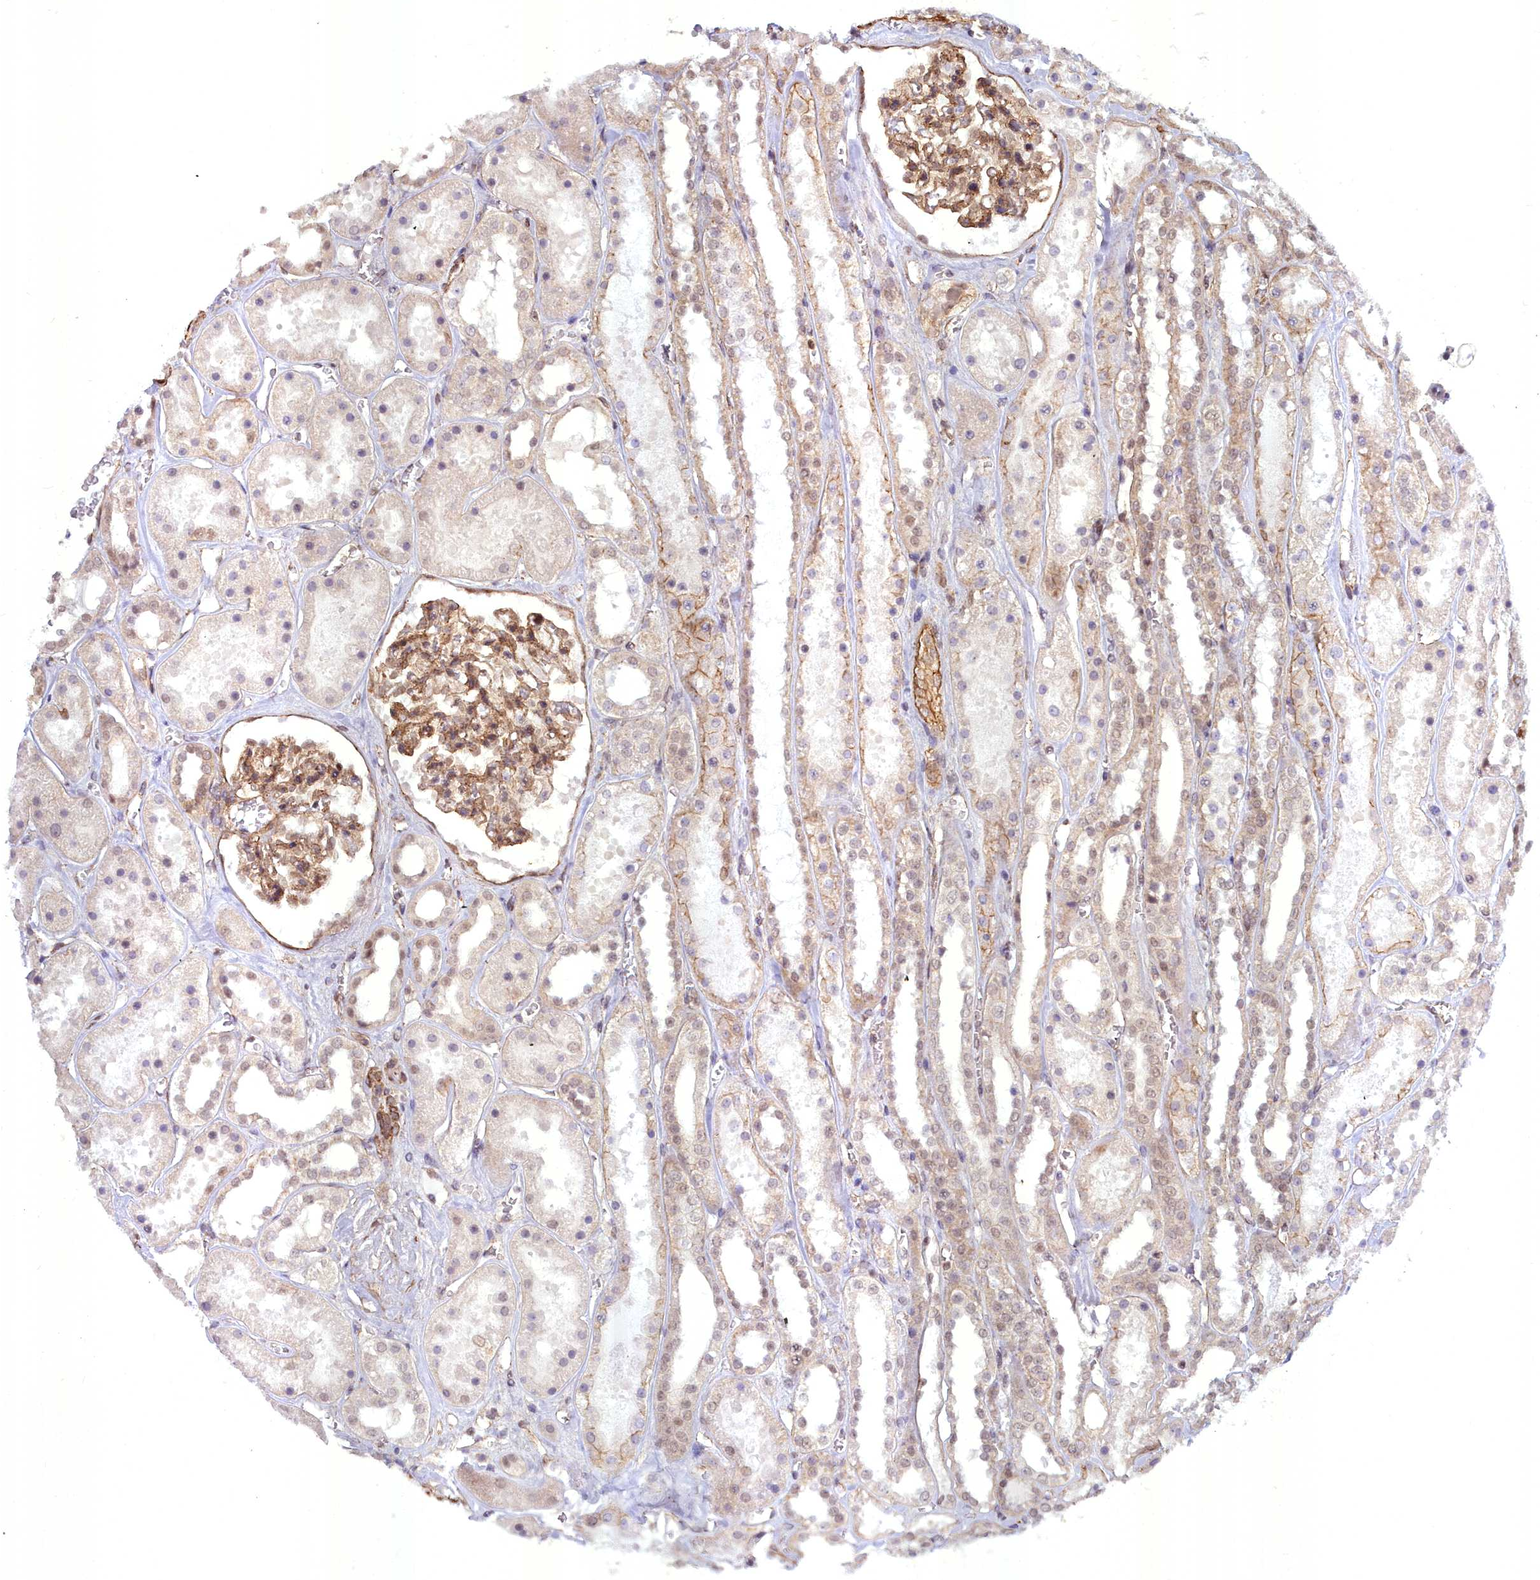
{"staining": {"intensity": "moderate", "quantity": ">75%", "location": "cytoplasmic/membranous,nuclear"}, "tissue": "kidney", "cell_type": "Cells in glomeruli", "image_type": "normal", "snomed": [{"axis": "morphology", "description": "Normal tissue, NOS"}, {"axis": "topography", "description": "Kidney"}], "caption": "The micrograph exhibits staining of benign kidney, revealing moderate cytoplasmic/membranous,nuclear protein positivity (brown color) within cells in glomeruli.", "gene": "YJU2", "patient": {"sex": "female", "age": 41}}